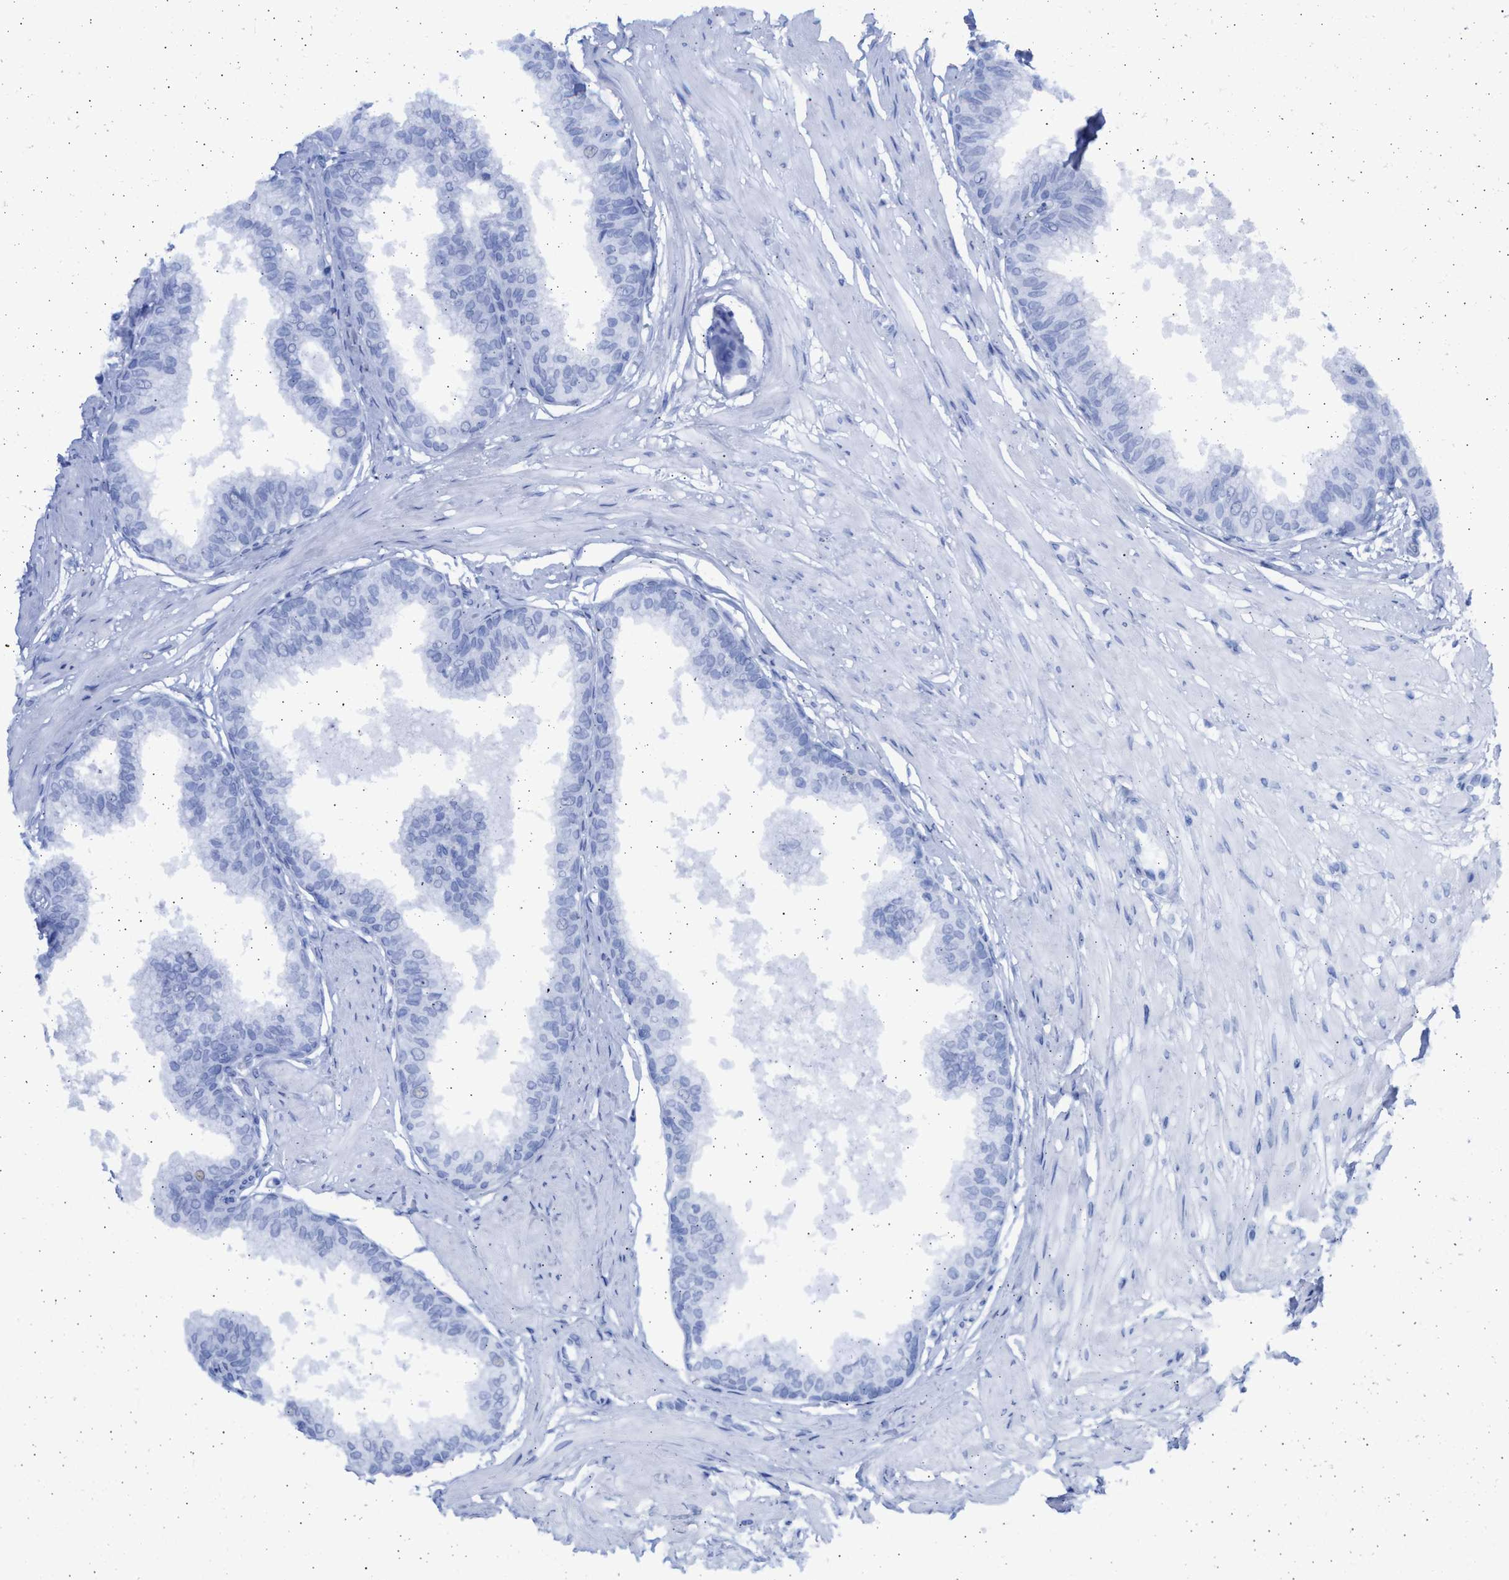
{"staining": {"intensity": "negative", "quantity": "none", "location": "none"}, "tissue": "seminal vesicle", "cell_type": "Glandular cells", "image_type": "normal", "snomed": [{"axis": "morphology", "description": "Normal tissue, NOS"}, {"axis": "topography", "description": "Prostate"}, {"axis": "topography", "description": "Seminal veicle"}], "caption": "DAB (3,3'-diaminobenzidine) immunohistochemical staining of unremarkable human seminal vesicle demonstrates no significant positivity in glandular cells. (Brightfield microscopy of DAB (3,3'-diaminobenzidine) immunohistochemistry (IHC) at high magnification).", "gene": "ALDOC", "patient": {"sex": "male", "age": 60}}